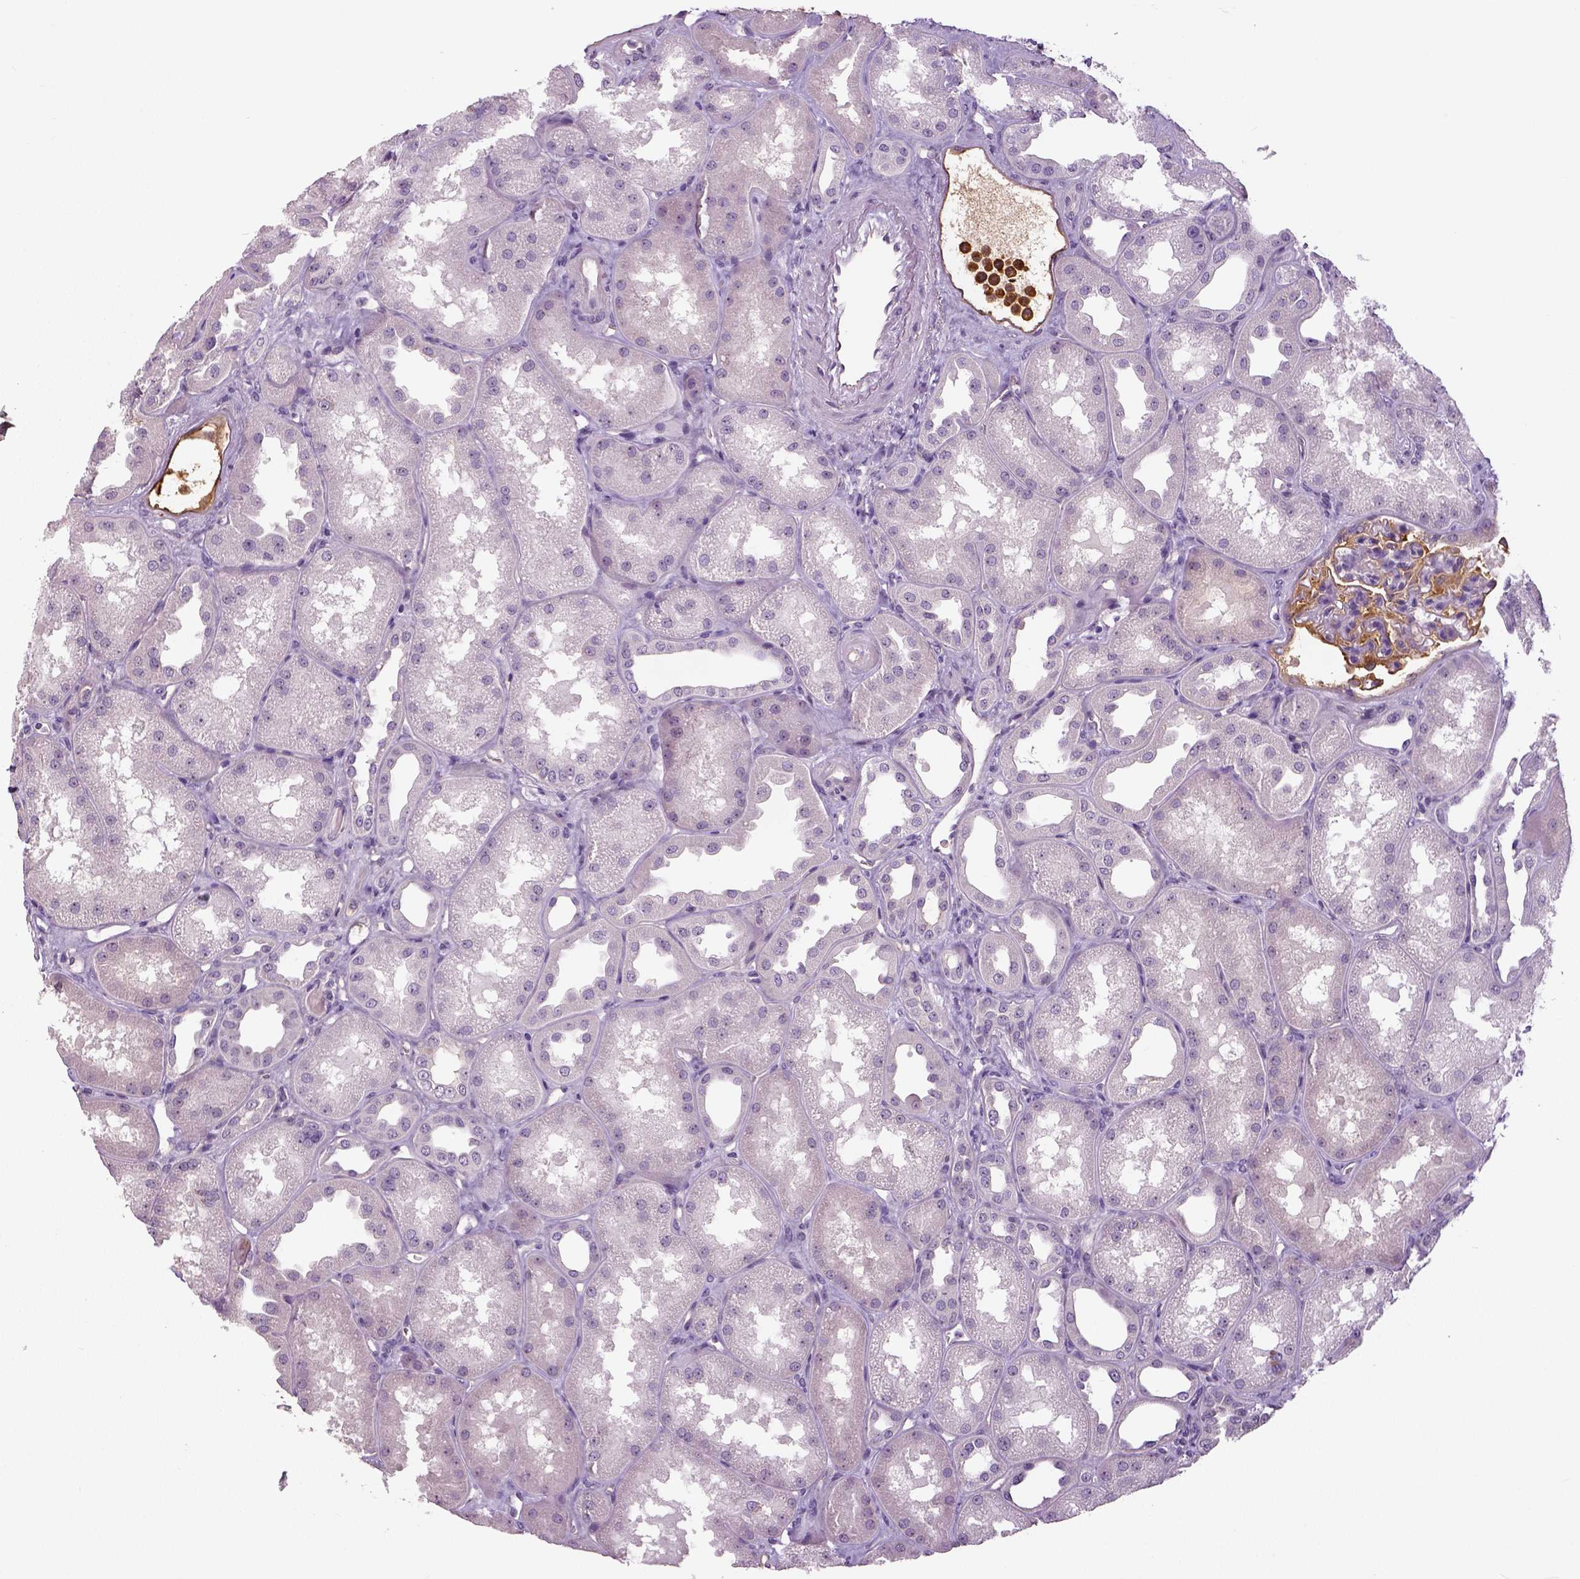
{"staining": {"intensity": "moderate", "quantity": "25%-75%", "location": "cytoplasmic/membranous"}, "tissue": "kidney", "cell_type": "Cells in glomeruli", "image_type": "normal", "snomed": [{"axis": "morphology", "description": "Normal tissue, NOS"}, {"axis": "topography", "description": "Kidney"}], "caption": "Immunohistochemical staining of normal kidney exhibits 25%-75% levels of moderate cytoplasmic/membranous protein positivity in approximately 25%-75% of cells in glomeruli. The staining was performed using DAB to visualize the protein expression in brown, while the nuclei were stained in blue with hematoxylin (Magnification: 20x).", "gene": "NECAB1", "patient": {"sex": "male", "age": 61}}